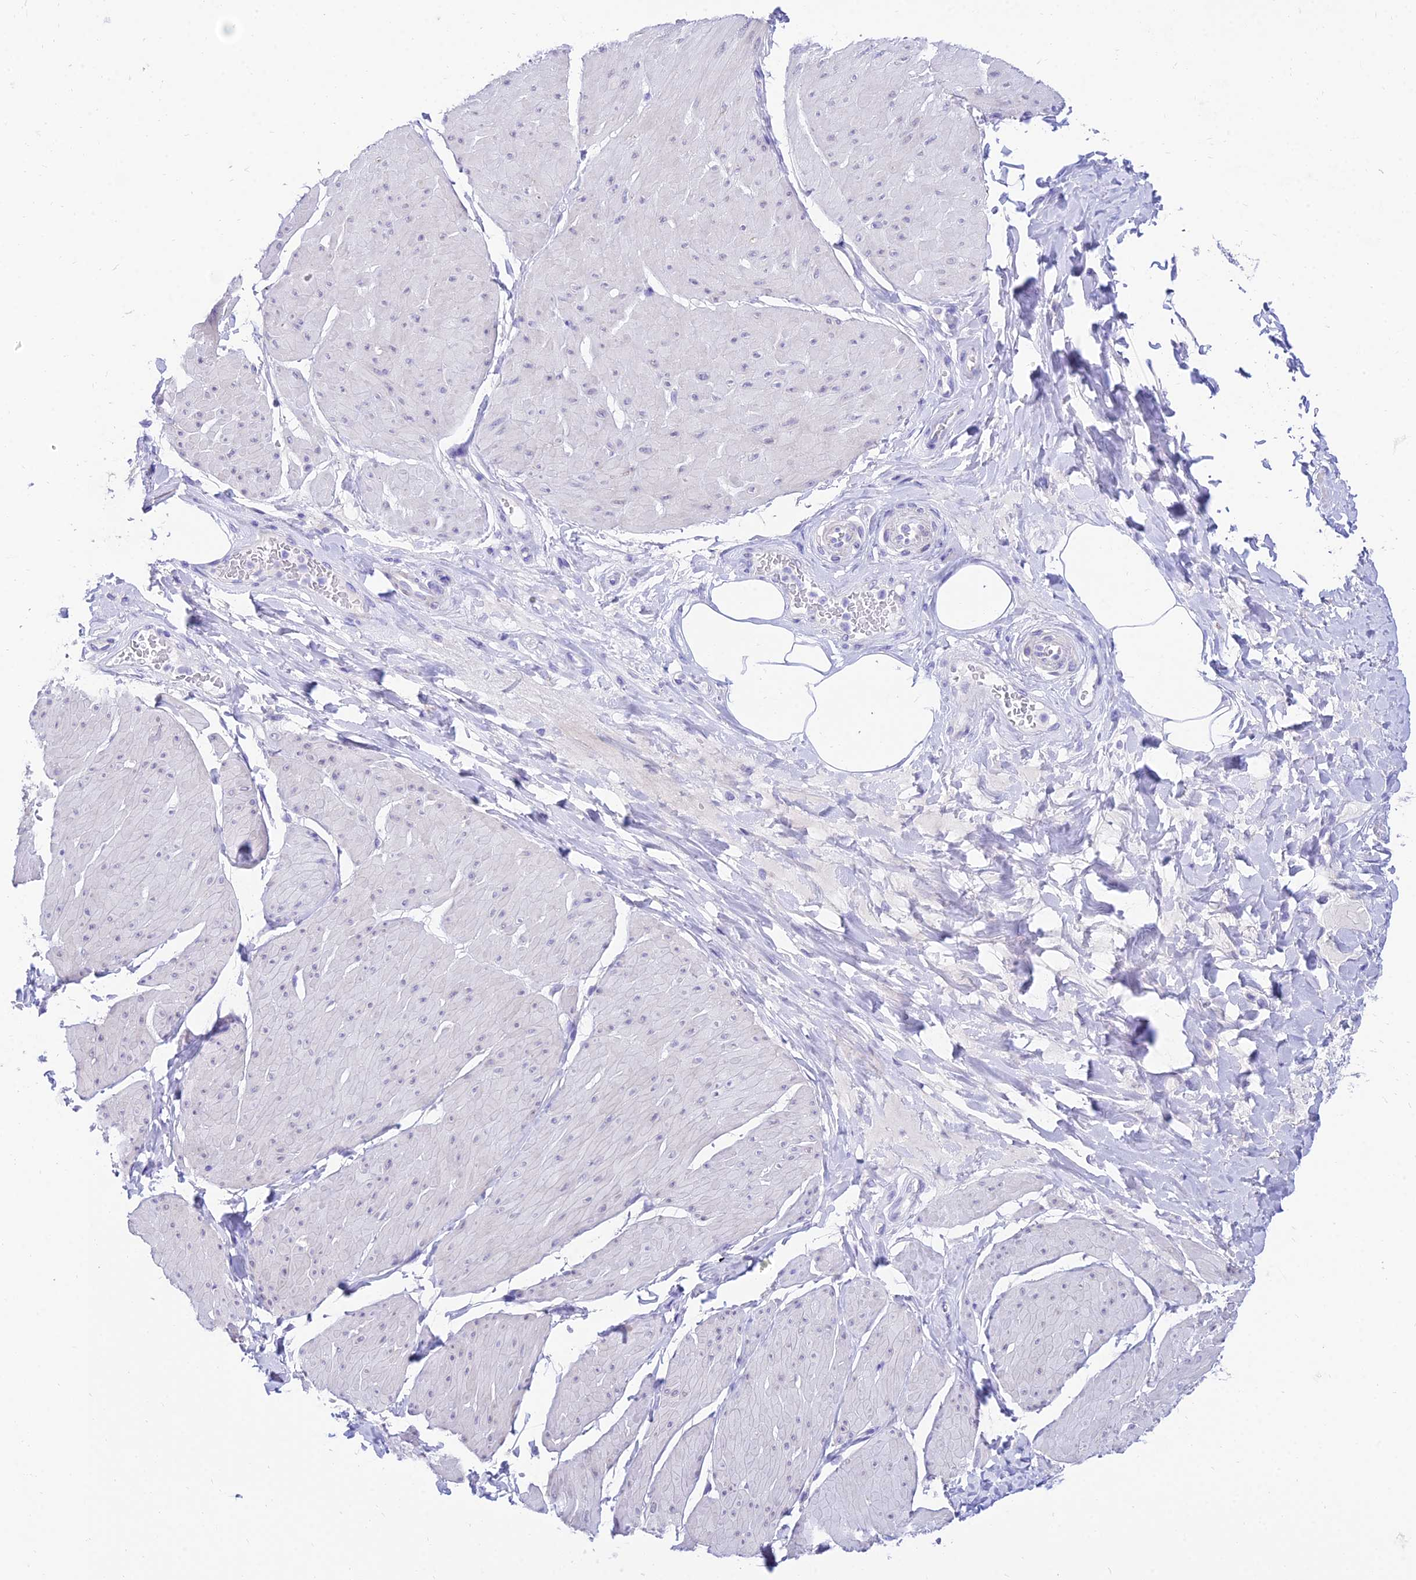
{"staining": {"intensity": "negative", "quantity": "none", "location": "none"}, "tissue": "smooth muscle", "cell_type": "Smooth muscle cells", "image_type": "normal", "snomed": [{"axis": "morphology", "description": "Urothelial carcinoma, High grade"}, {"axis": "topography", "description": "Urinary bladder"}], "caption": "This is an IHC histopathology image of benign smooth muscle. There is no positivity in smooth muscle cells.", "gene": "TAC3", "patient": {"sex": "male", "age": 46}}